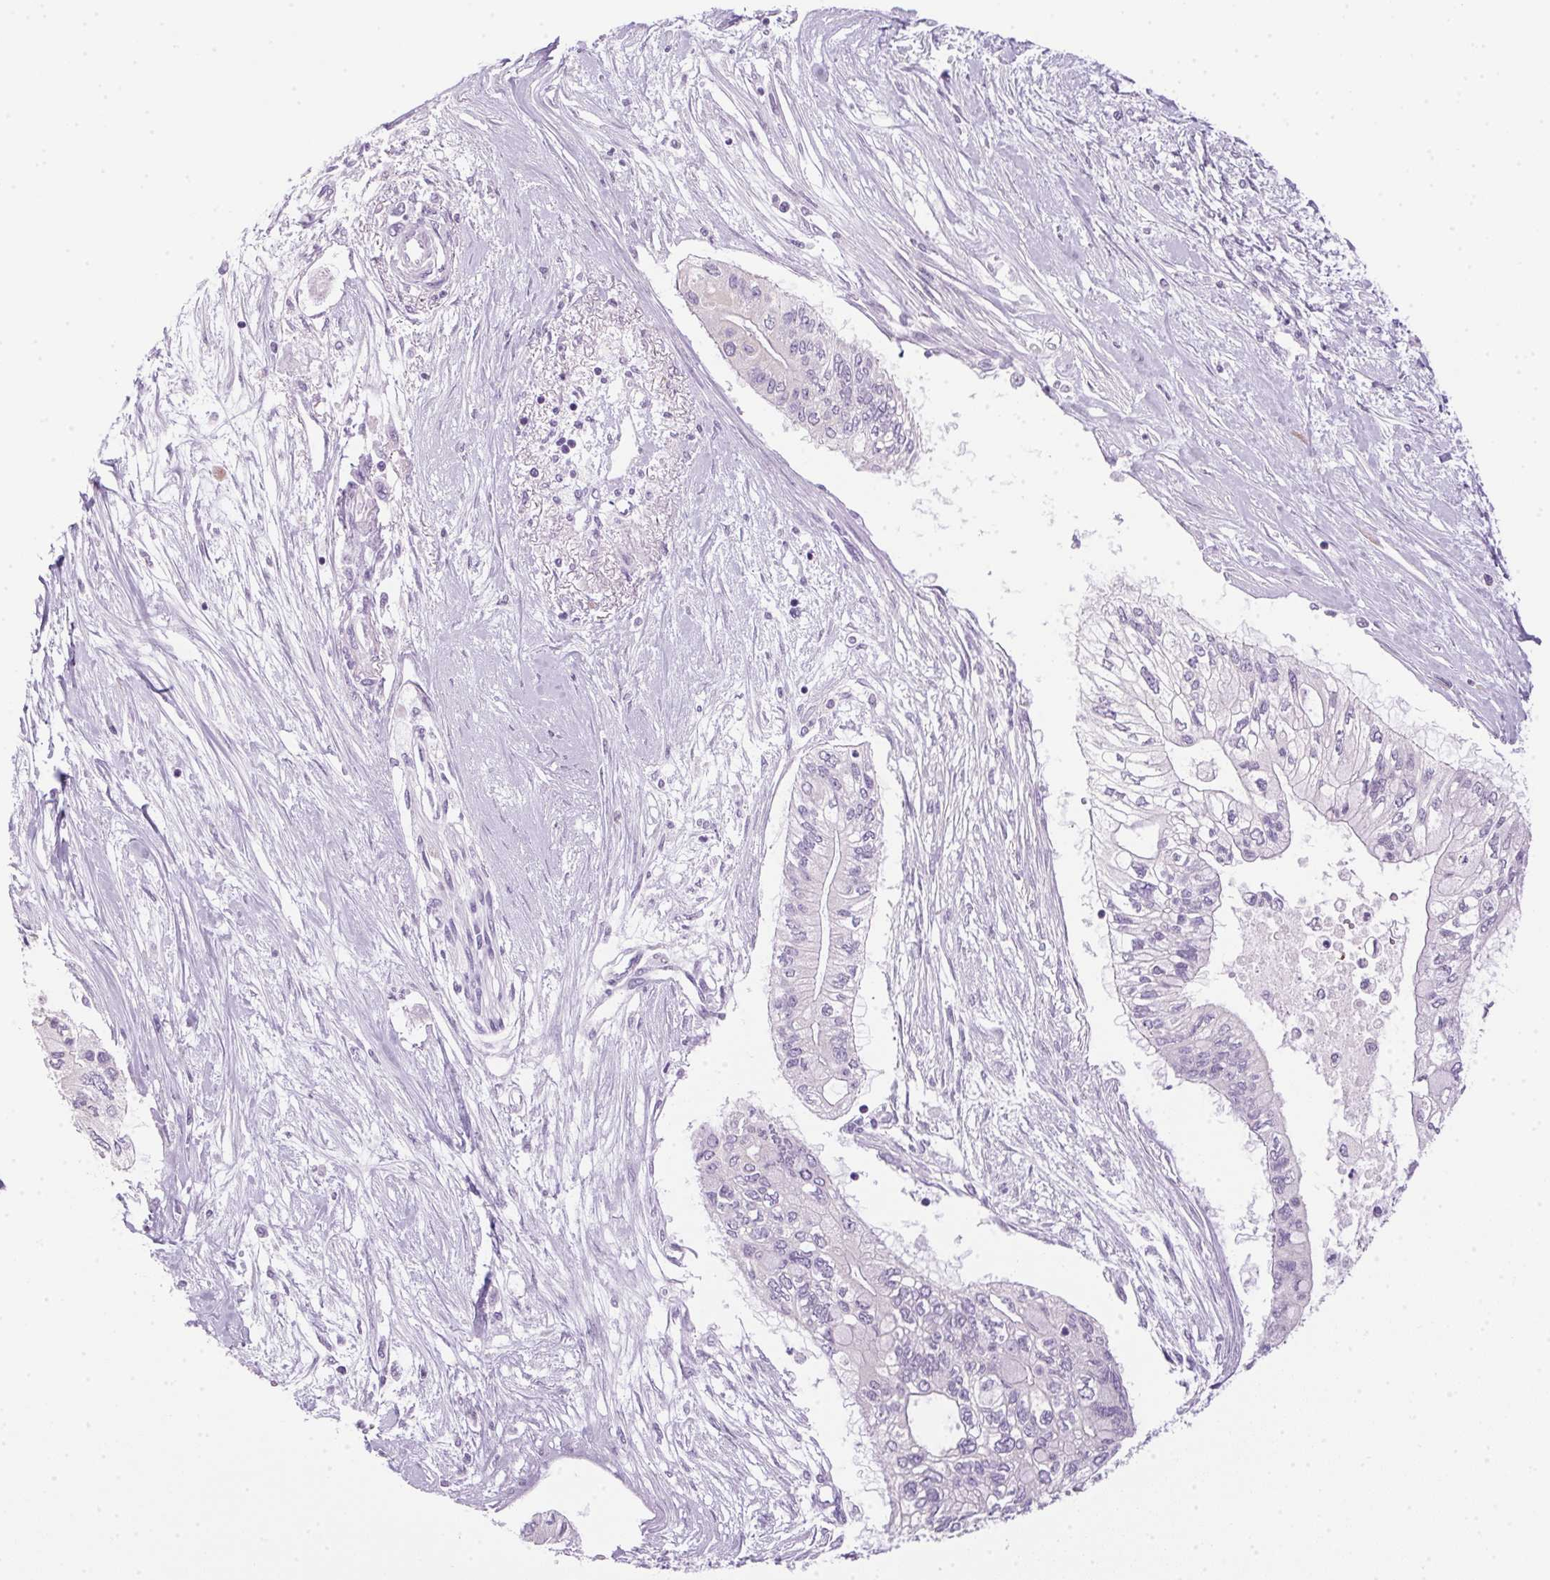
{"staining": {"intensity": "negative", "quantity": "none", "location": "none"}, "tissue": "pancreatic cancer", "cell_type": "Tumor cells", "image_type": "cancer", "snomed": [{"axis": "morphology", "description": "Adenocarcinoma, NOS"}, {"axis": "topography", "description": "Pancreas"}], "caption": "This is an immunohistochemistry histopathology image of human pancreatic cancer (adenocarcinoma). There is no expression in tumor cells.", "gene": "POPDC2", "patient": {"sex": "female", "age": 77}}